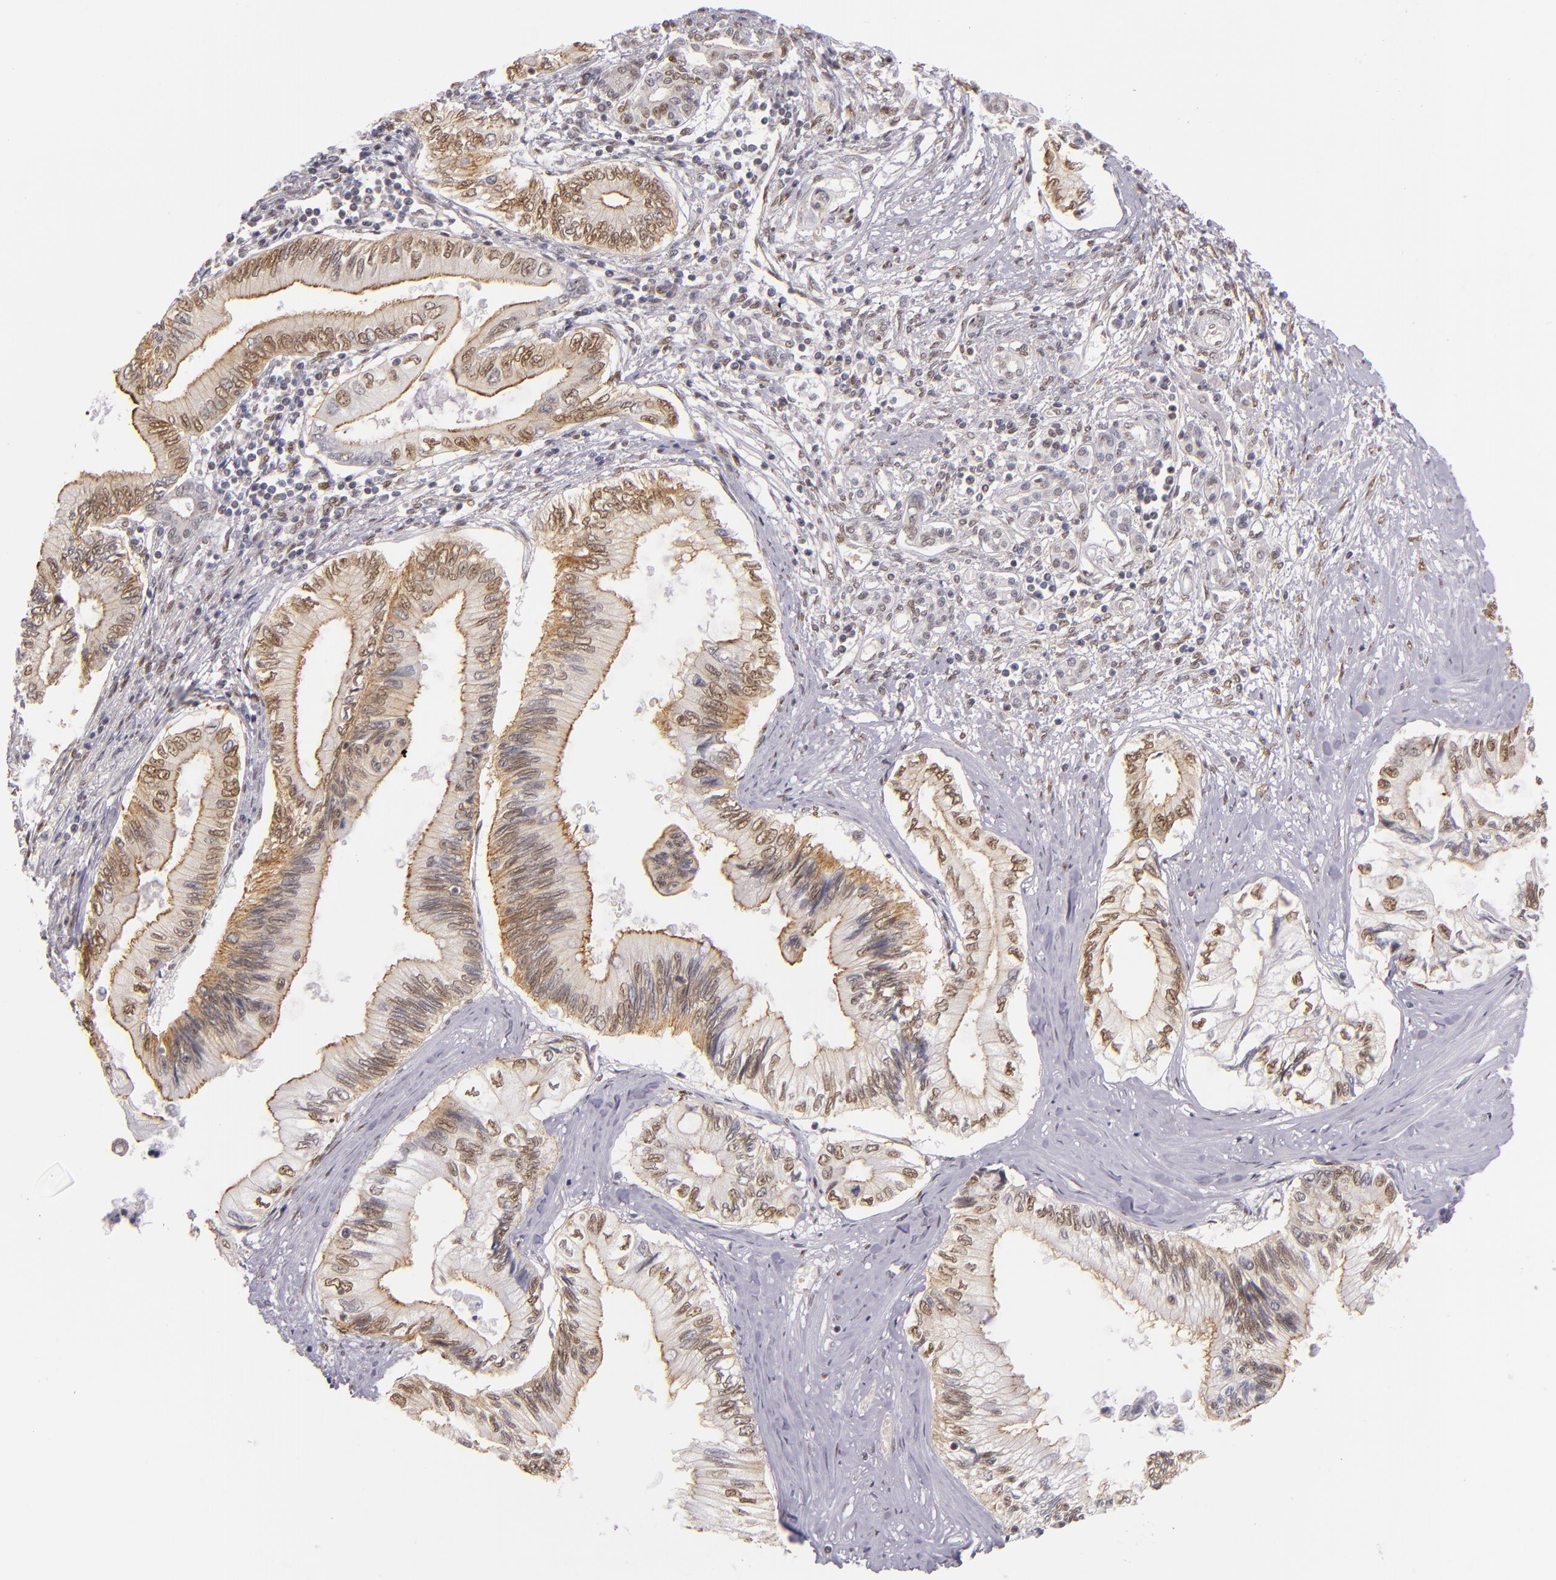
{"staining": {"intensity": "moderate", "quantity": ">75%", "location": "nuclear"}, "tissue": "pancreatic cancer", "cell_type": "Tumor cells", "image_type": "cancer", "snomed": [{"axis": "morphology", "description": "Adenocarcinoma, NOS"}, {"axis": "topography", "description": "Pancreas"}], "caption": "Human pancreatic cancer stained for a protein (brown) exhibits moderate nuclear positive positivity in about >75% of tumor cells.", "gene": "NCOR2", "patient": {"sex": "female", "age": 66}}